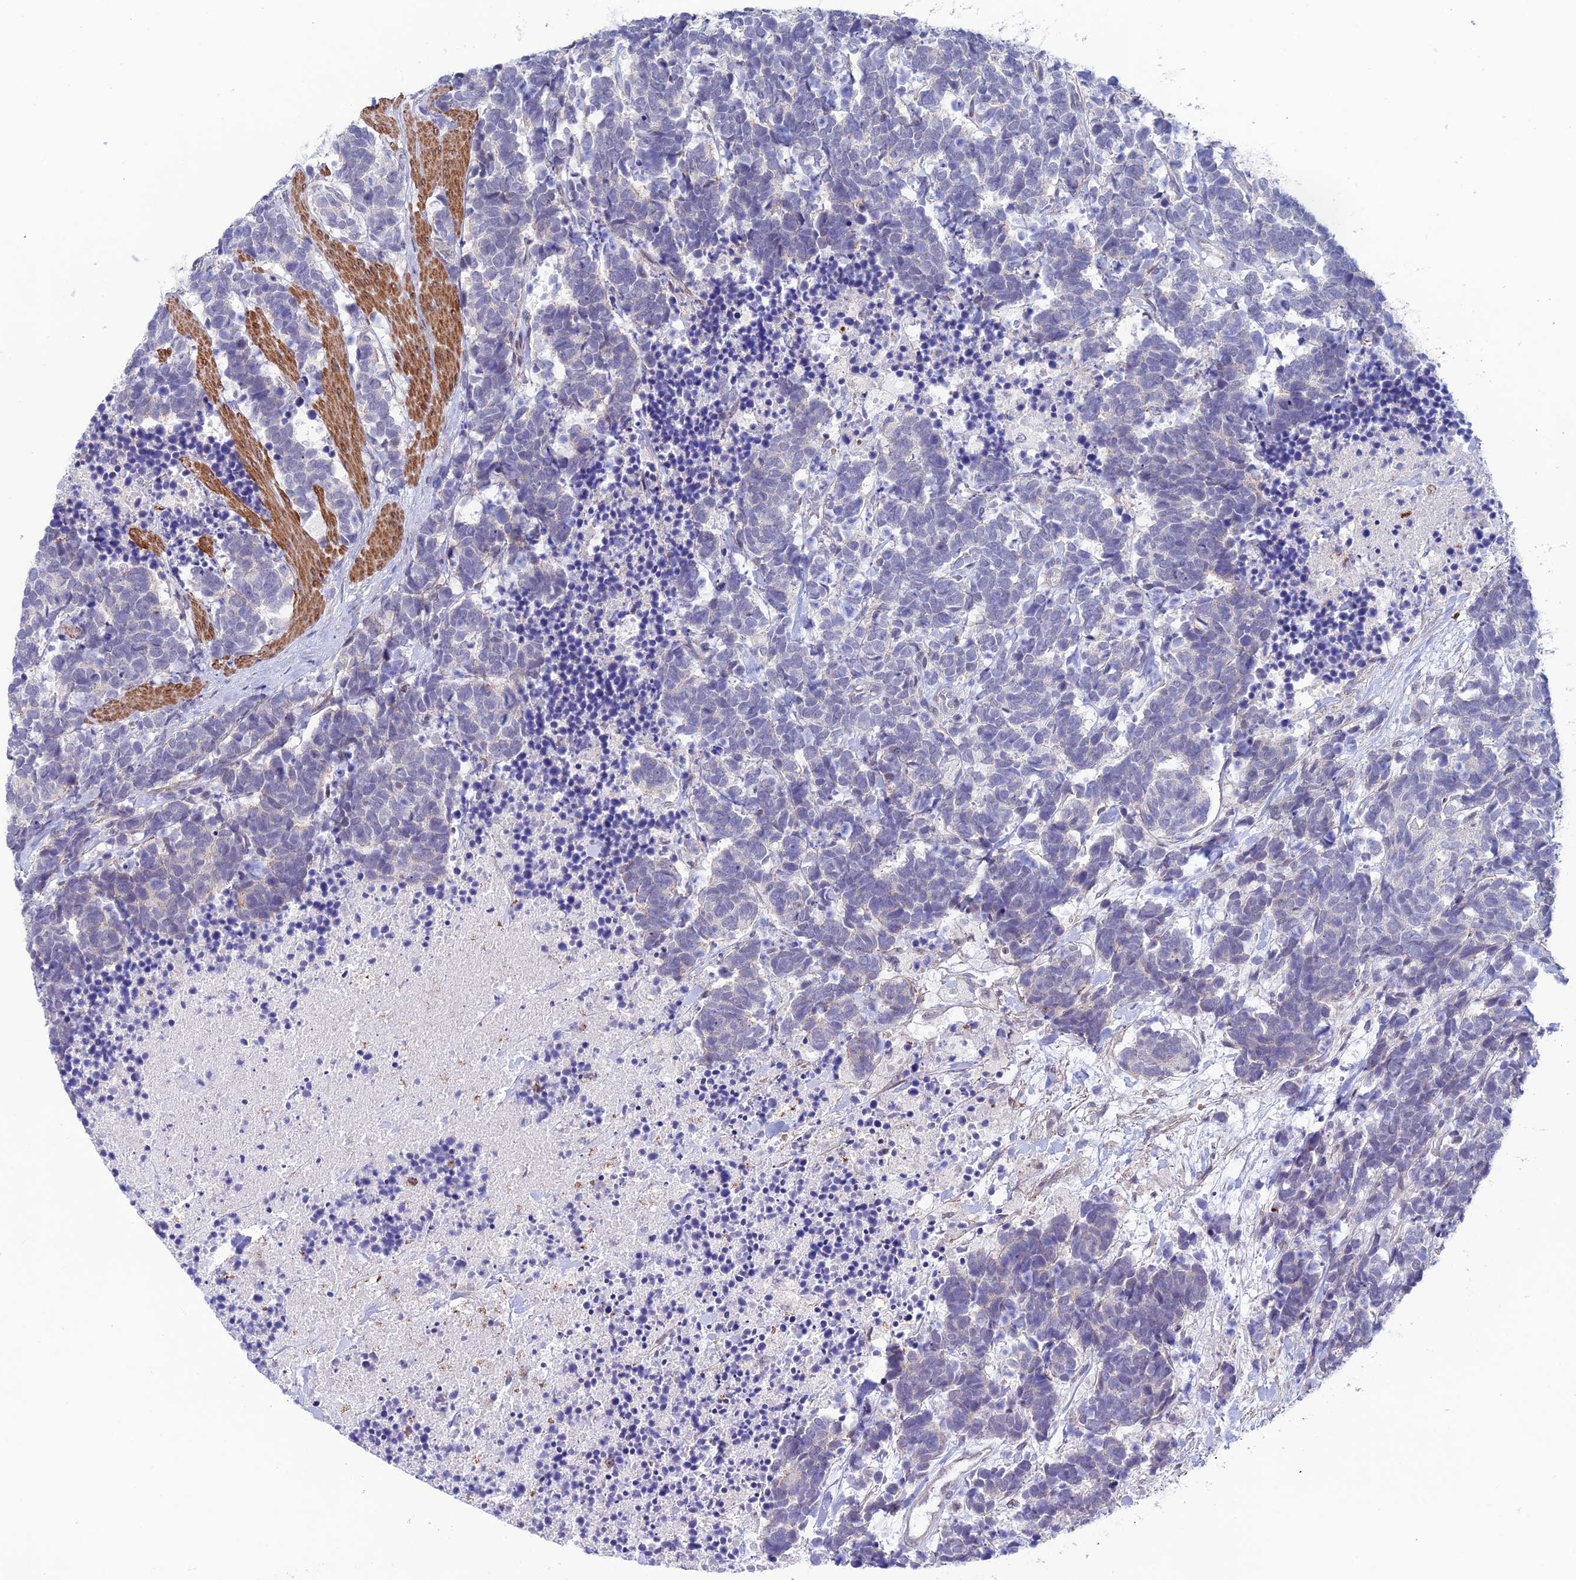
{"staining": {"intensity": "negative", "quantity": "none", "location": "none"}, "tissue": "carcinoid", "cell_type": "Tumor cells", "image_type": "cancer", "snomed": [{"axis": "morphology", "description": "Carcinoma, NOS"}, {"axis": "morphology", "description": "Carcinoid, malignant, NOS"}, {"axis": "topography", "description": "Prostate"}], "caption": "High magnification brightfield microscopy of carcinoid (malignant) stained with DAB (3,3'-diaminobenzidine) (brown) and counterstained with hematoxylin (blue): tumor cells show no significant expression.", "gene": "COL6A6", "patient": {"sex": "male", "age": 57}}